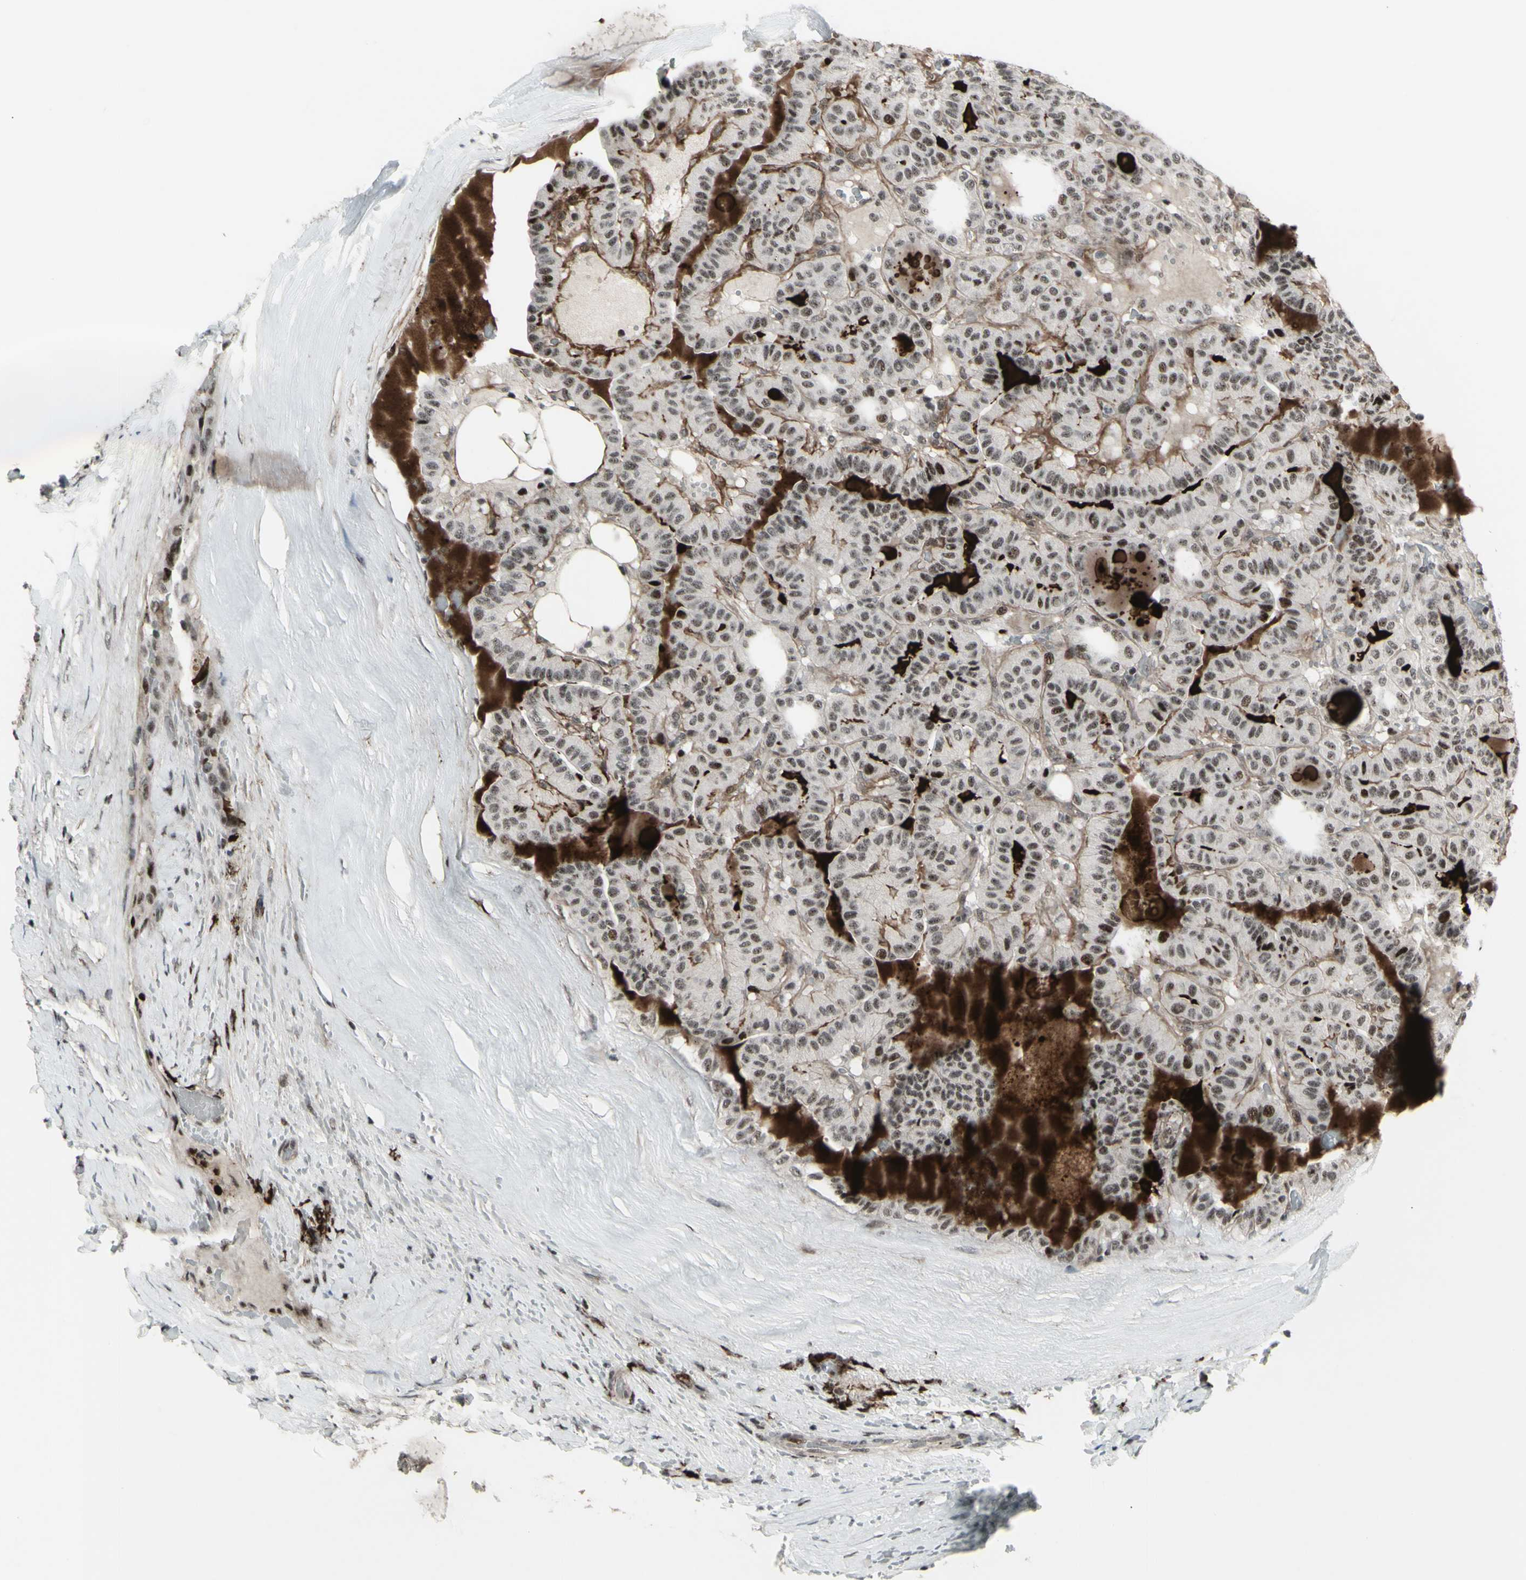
{"staining": {"intensity": "moderate", "quantity": "<25%", "location": "nuclear"}, "tissue": "thyroid cancer", "cell_type": "Tumor cells", "image_type": "cancer", "snomed": [{"axis": "morphology", "description": "Papillary adenocarcinoma, NOS"}, {"axis": "topography", "description": "Thyroid gland"}], "caption": "The immunohistochemical stain highlights moderate nuclear staining in tumor cells of thyroid cancer (papillary adenocarcinoma) tissue.", "gene": "SUPT6H", "patient": {"sex": "male", "age": 77}}